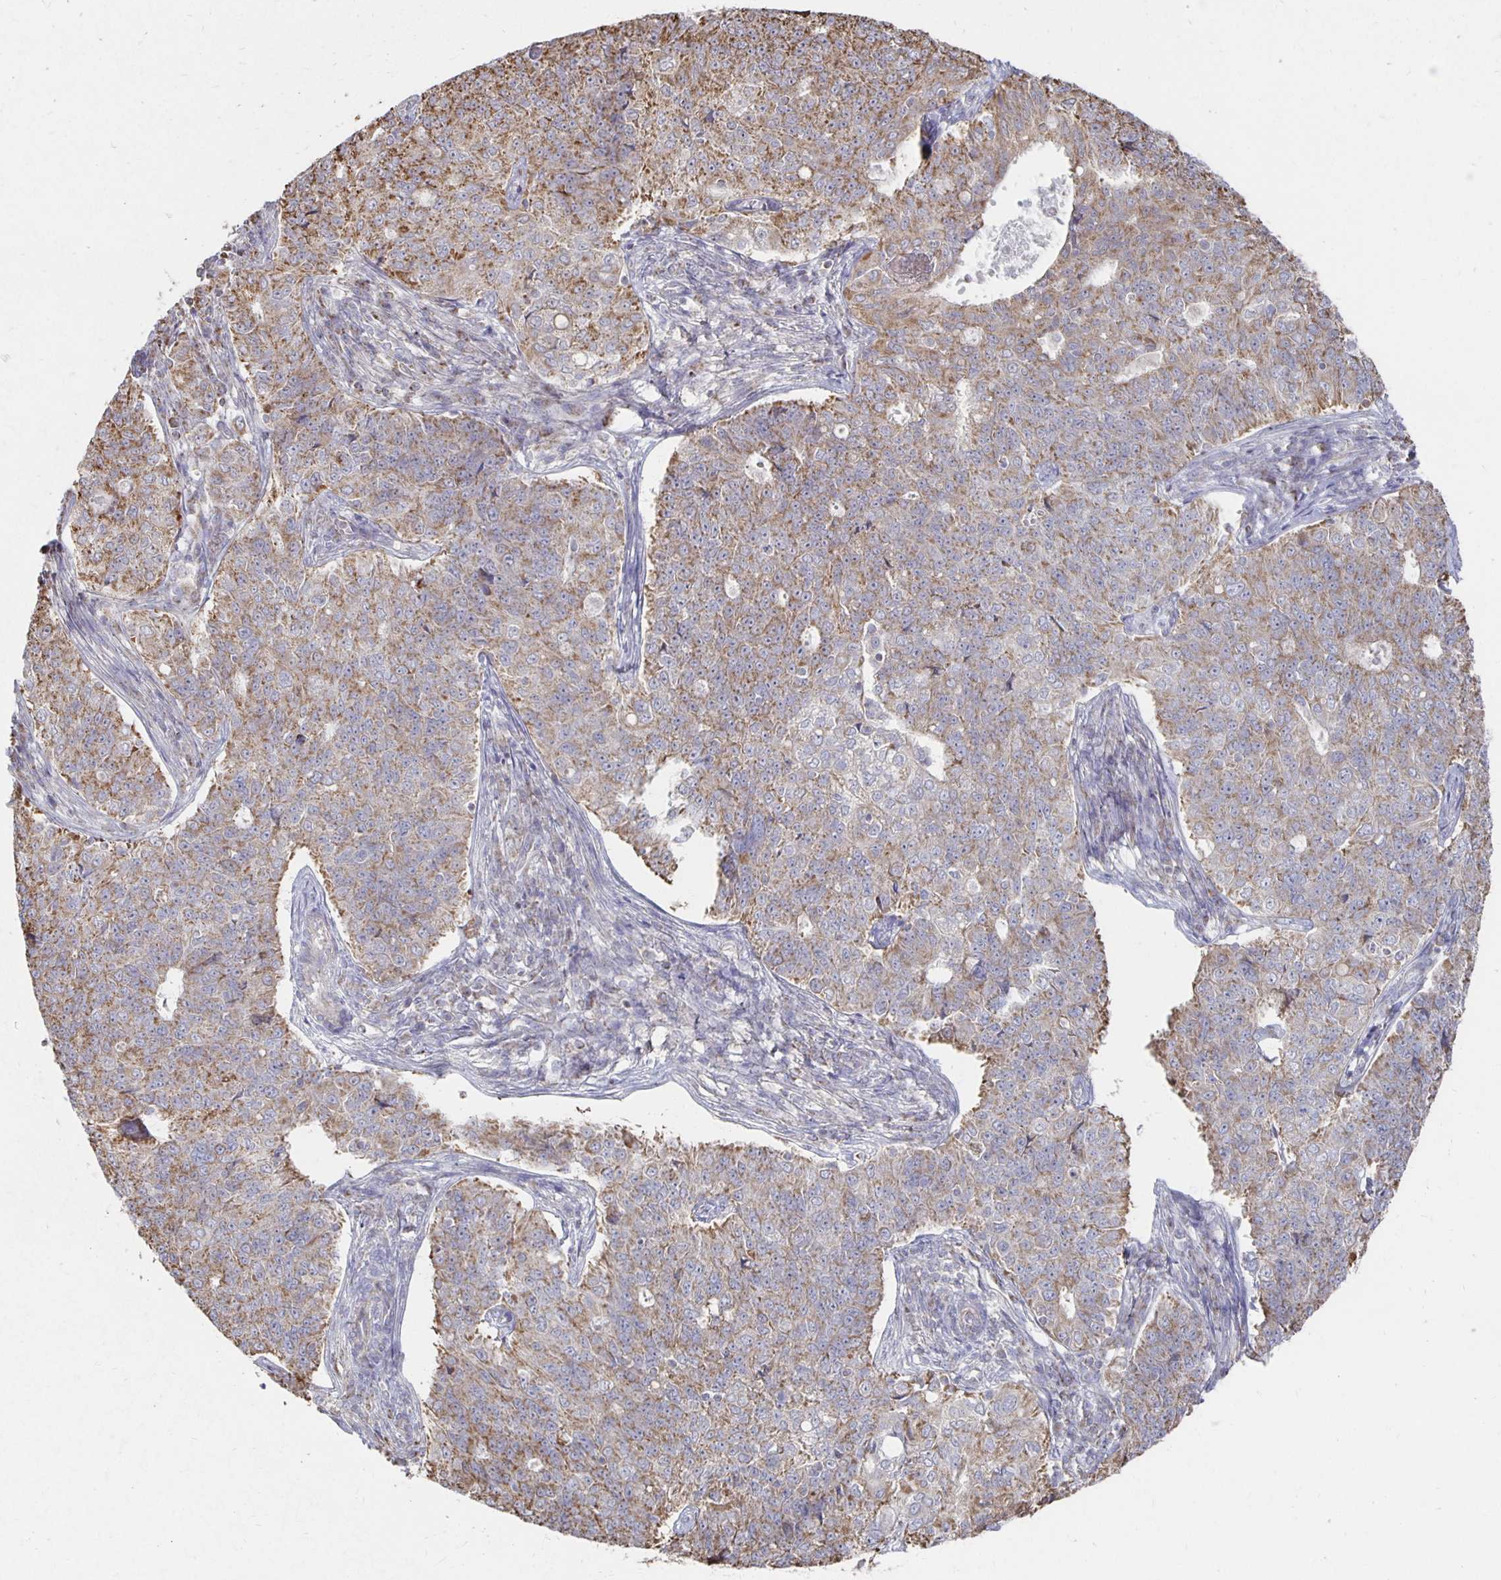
{"staining": {"intensity": "moderate", "quantity": "<25%", "location": "cytoplasmic/membranous"}, "tissue": "endometrial cancer", "cell_type": "Tumor cells", "image_type": "cancer", "snomed": [{"axis": "morphology", "description": "Adenocarcinoma, NOS"}, {"axis": "topography", "description": "Endometrium"}], "caption": "An immunohistochemistry (IHC) image of tumor tissue is shown. Protein staining in brown shows moderate cytoplasmic/membranous positivity in endometrial cancer within tumor cells.", "gene": "NKX2-8", "patient": {"sex": "female", "age": 43}}